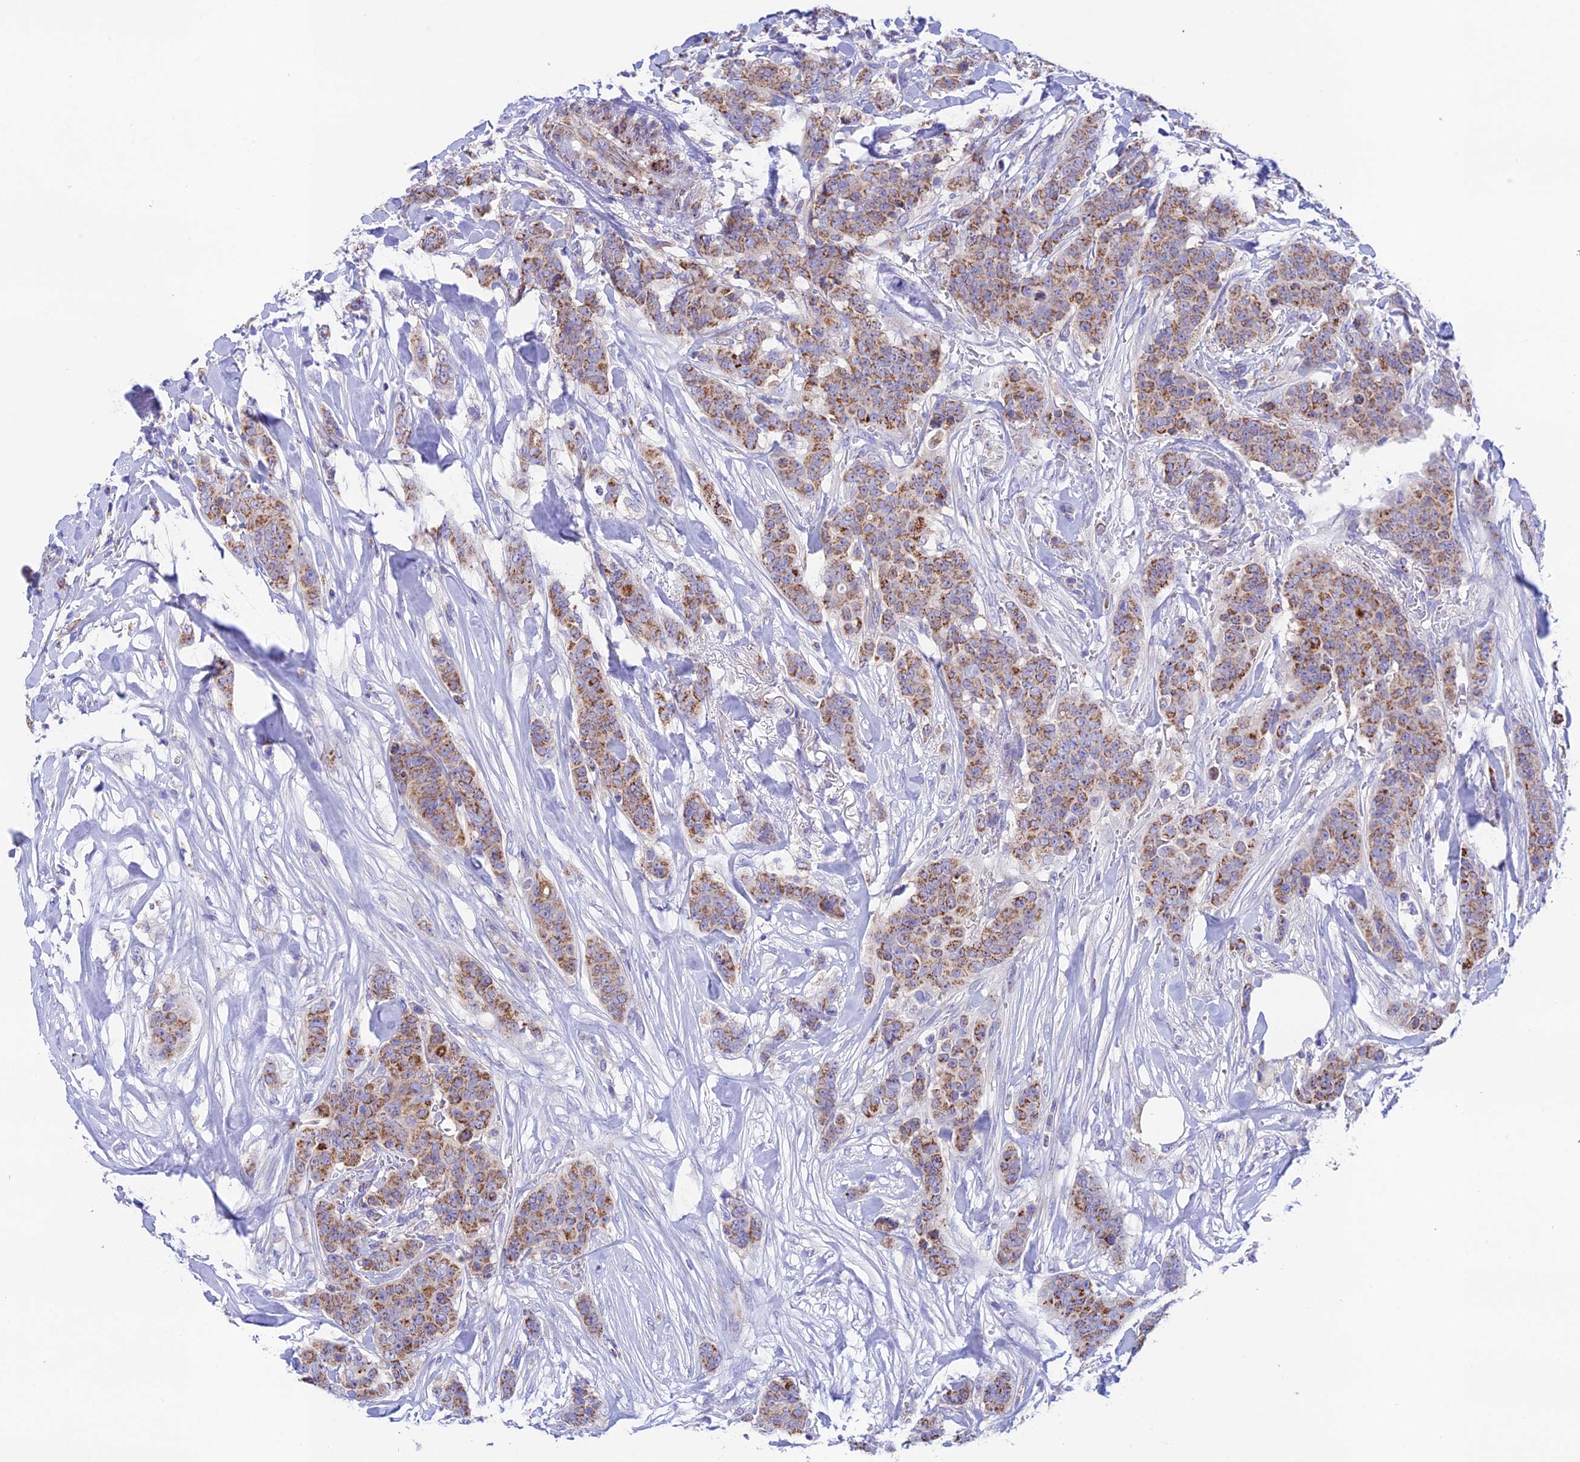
{"staining": {"intensity": "moderate", "quantity": ">75%", "location": "cytoplasmic/membranous"}, "tissue": "breast cancer", "cell_type": "Tumor cells", "image_type": "cancer", "snomed": [{"axis": "morphology", "description": "Duct carcinoma"}, {"axis": "topography", "description": "Breast"}], "caption": "Breast invasive ductal carcinoma tissue demonstrates moderate cytoplasmic/membranous positivity in about >75% of tumor cells, visualized by immunohistochemistry.", "gene": "HSDL2", "patient": {"sex": "female", "age": 40}}